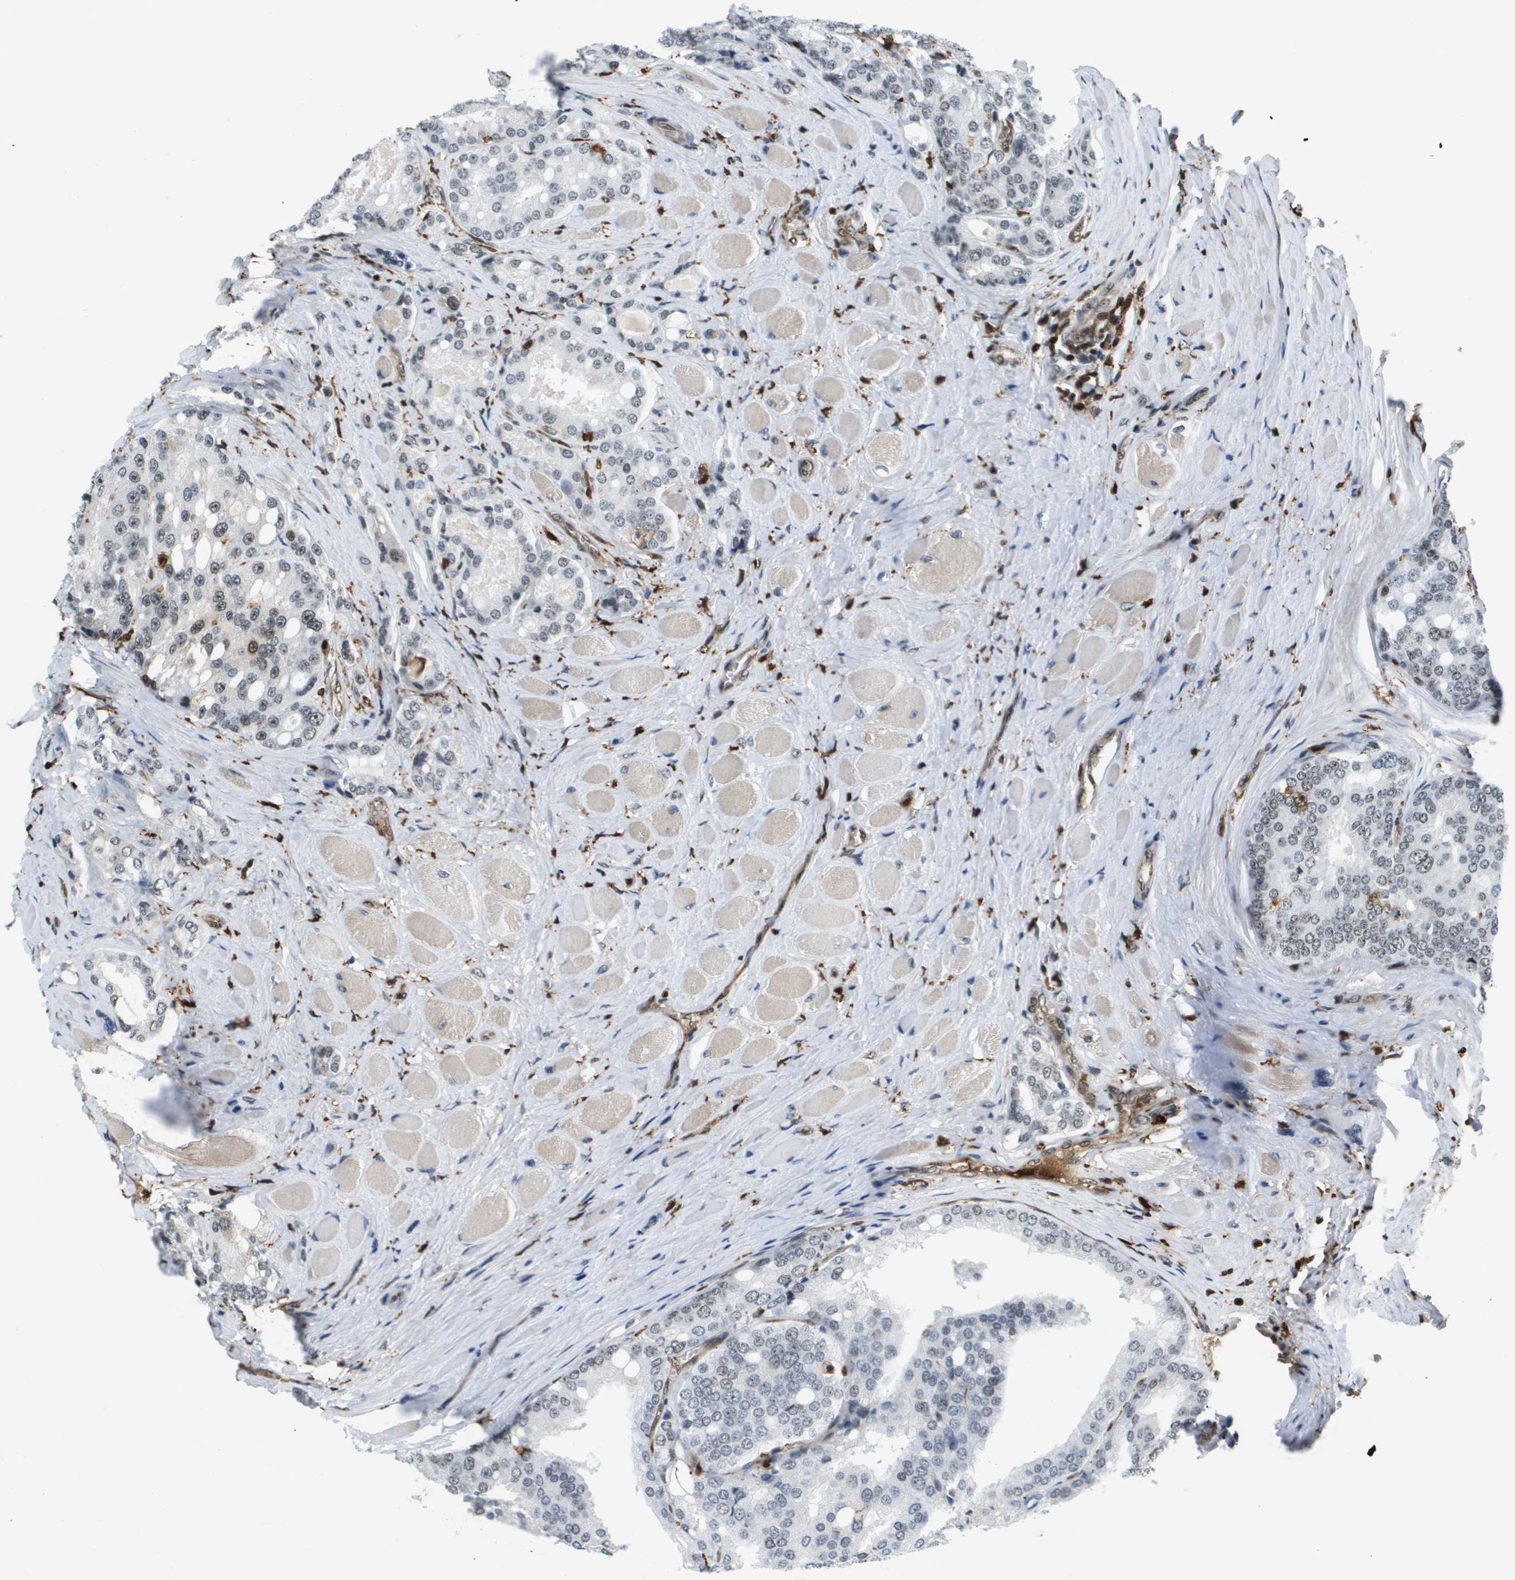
{"staining": {"intensity": "weak", "quantity": "<25%", "location": "nuclear"}, "tissue": "prostate cancer", "cell_type": "Tumor cells", "image_type": "cancer", "snomed": [{"axis": "morphology", "description": "Adenocarcinoma, High grade"}, {"axis": "topography", "description": "Prostate"}], "caption": "DAB immunohistochemical staining of human high-grade adenocarcinoma (prostate) demonstrates no significant staining in tumor cells.", "gene": "EP400", "patient": {"sex": "male", "age": 50}}